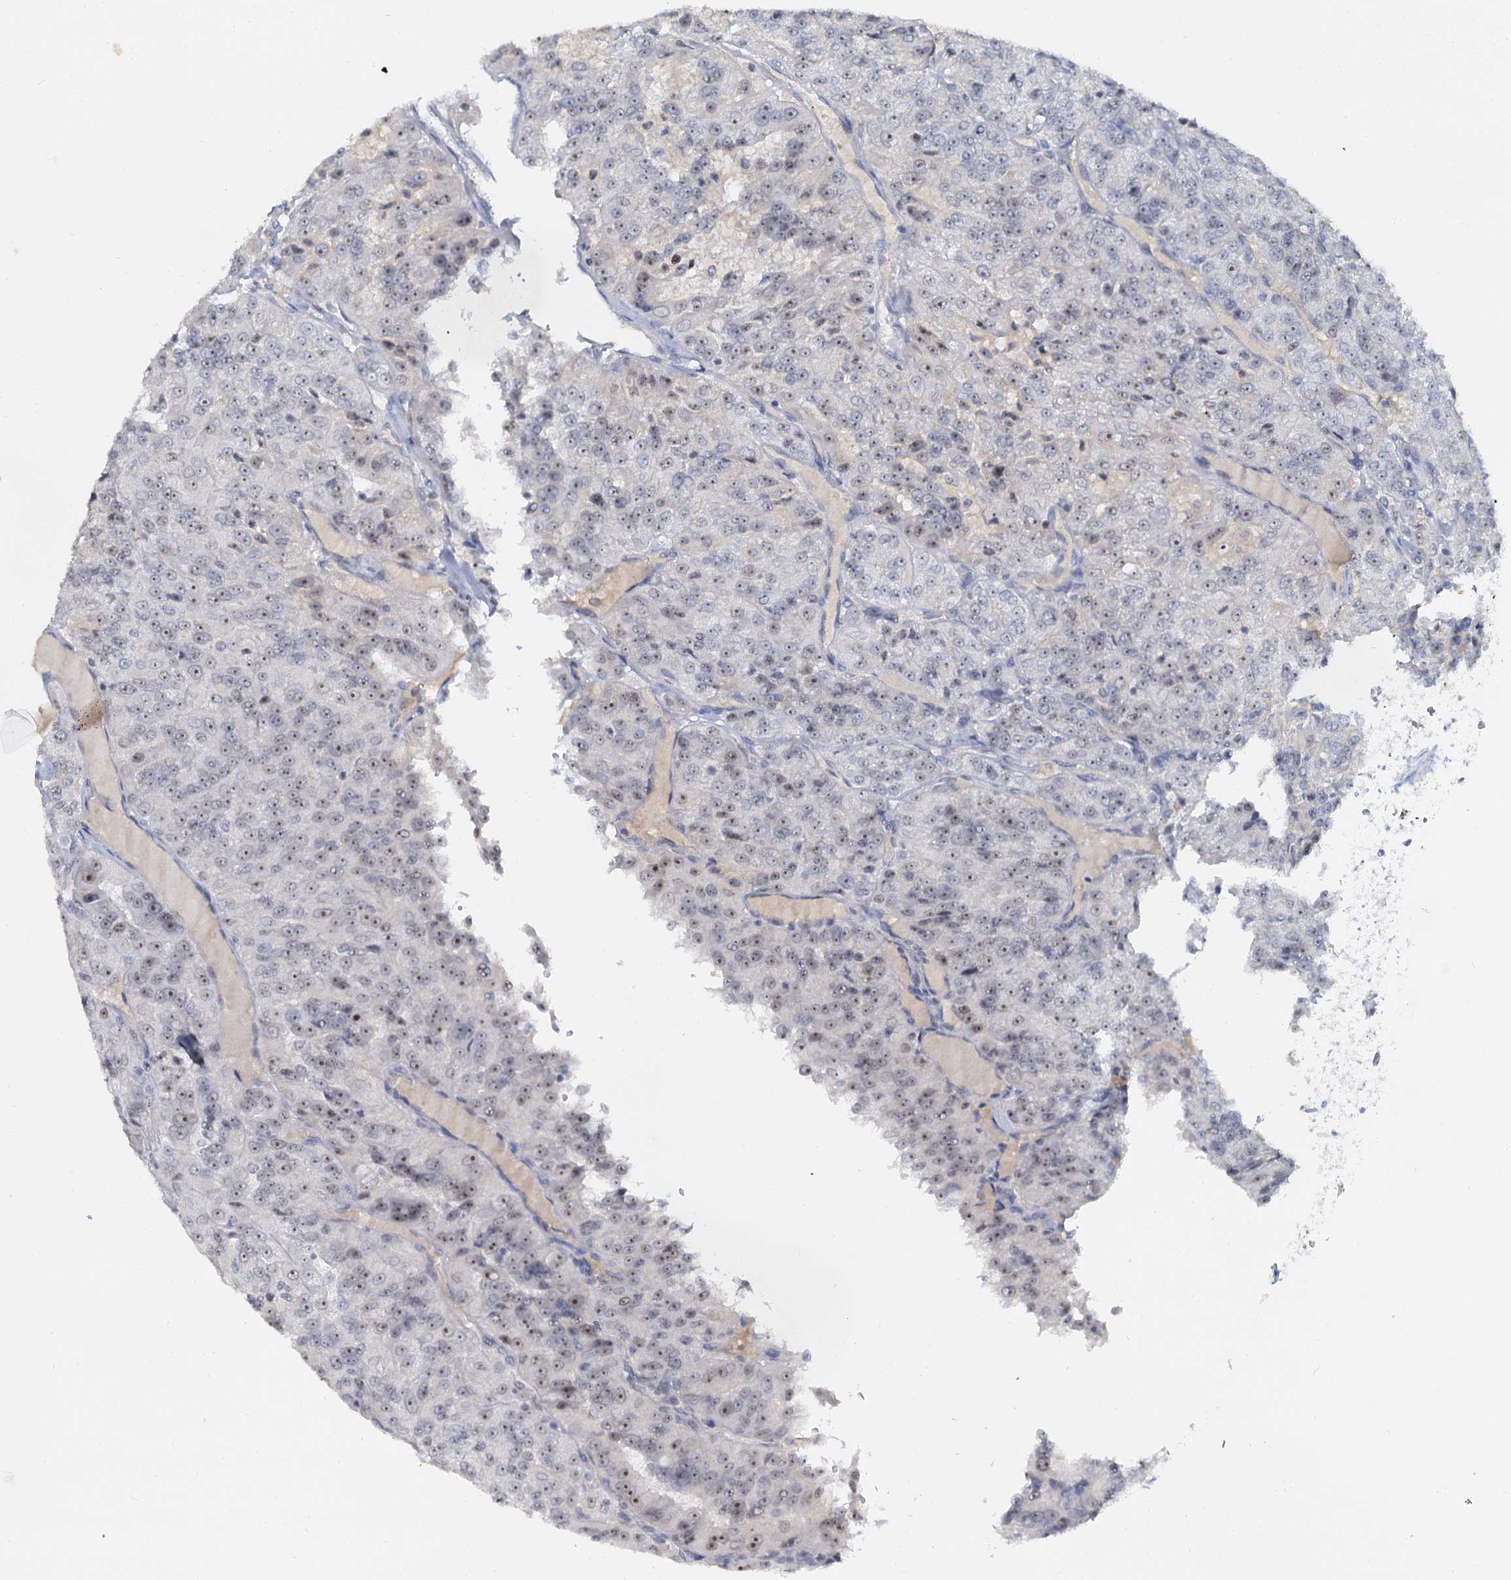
{"staining": {"intensity": "weak", "quantity": "25%-75%", "location": "nuclear"}, "tissue": "renal cancer", "cell_type": "Tumor cells", "image_type": "cancer", "snomed": [{"axis": "morphology", "description": "Adenocarcinoma, NOS"}, {"axis": "topography", "description": "Kidney"}], "caption": "Human adenocarcinoma (renal) stained with a protein marker displays weak staining in tumor cells.", "gene": "NOP2", "patient": {"sex": "female", "age": 63}}